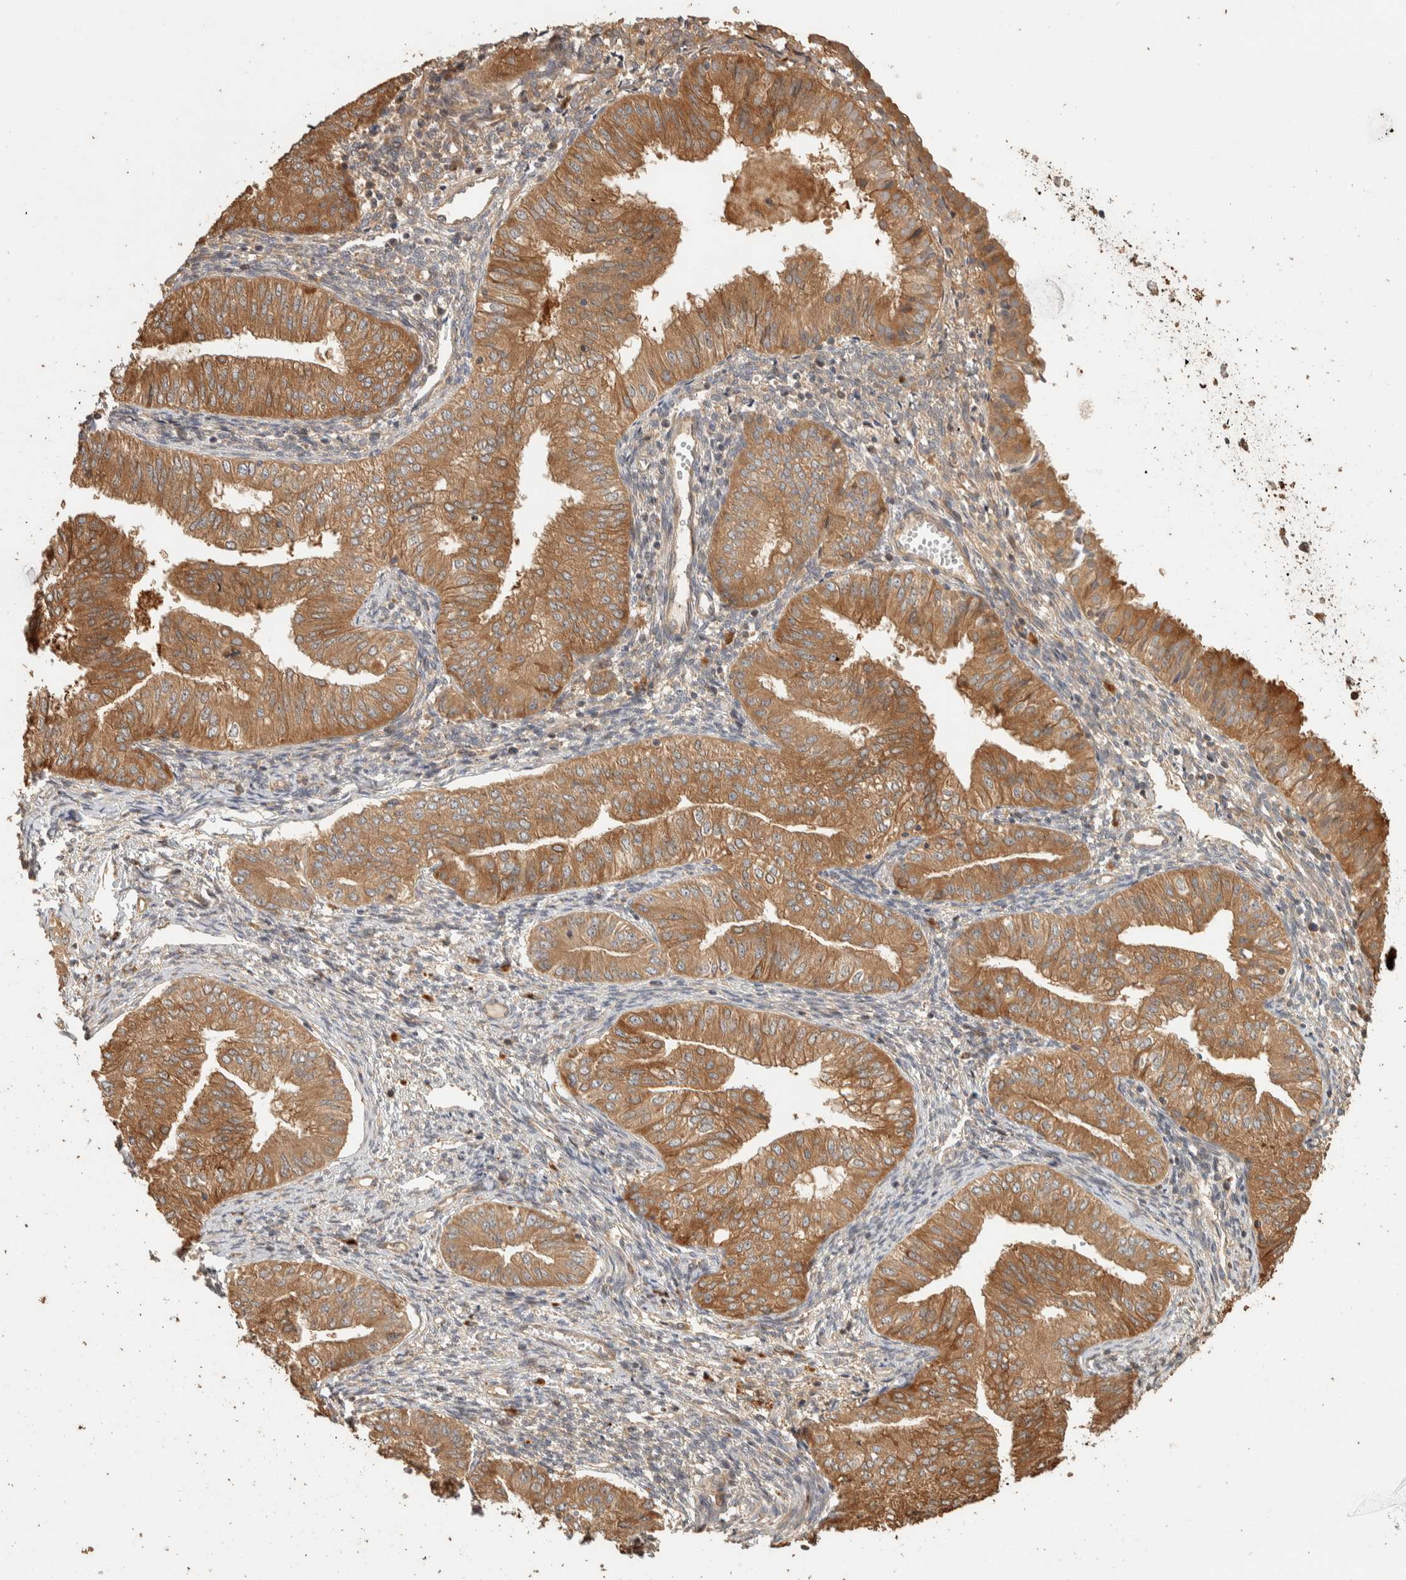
{"staining": {"intensity": "moderate", "quantity": ">75%", "location": "cytoplasmic/membranous"}, "tissue": "endometrial cancer", "cell_type": "Tumor cells", "image_type": "cancer", "snomed": [{"axis": "morphology", "description": "Normal tissue, NOS"}, {"axis": "morphology", "description": "Adenocarcinoma, NOS"}, {"axis": "topography", "description": "Endometrium"}], "caption": "Moderate cytoplasmic/membranous protein expression is seen in about >75% of tumor cells in endometrial cancer.", "gene": "EXOC7", "patient": {"sex": "female", "age": 53}}